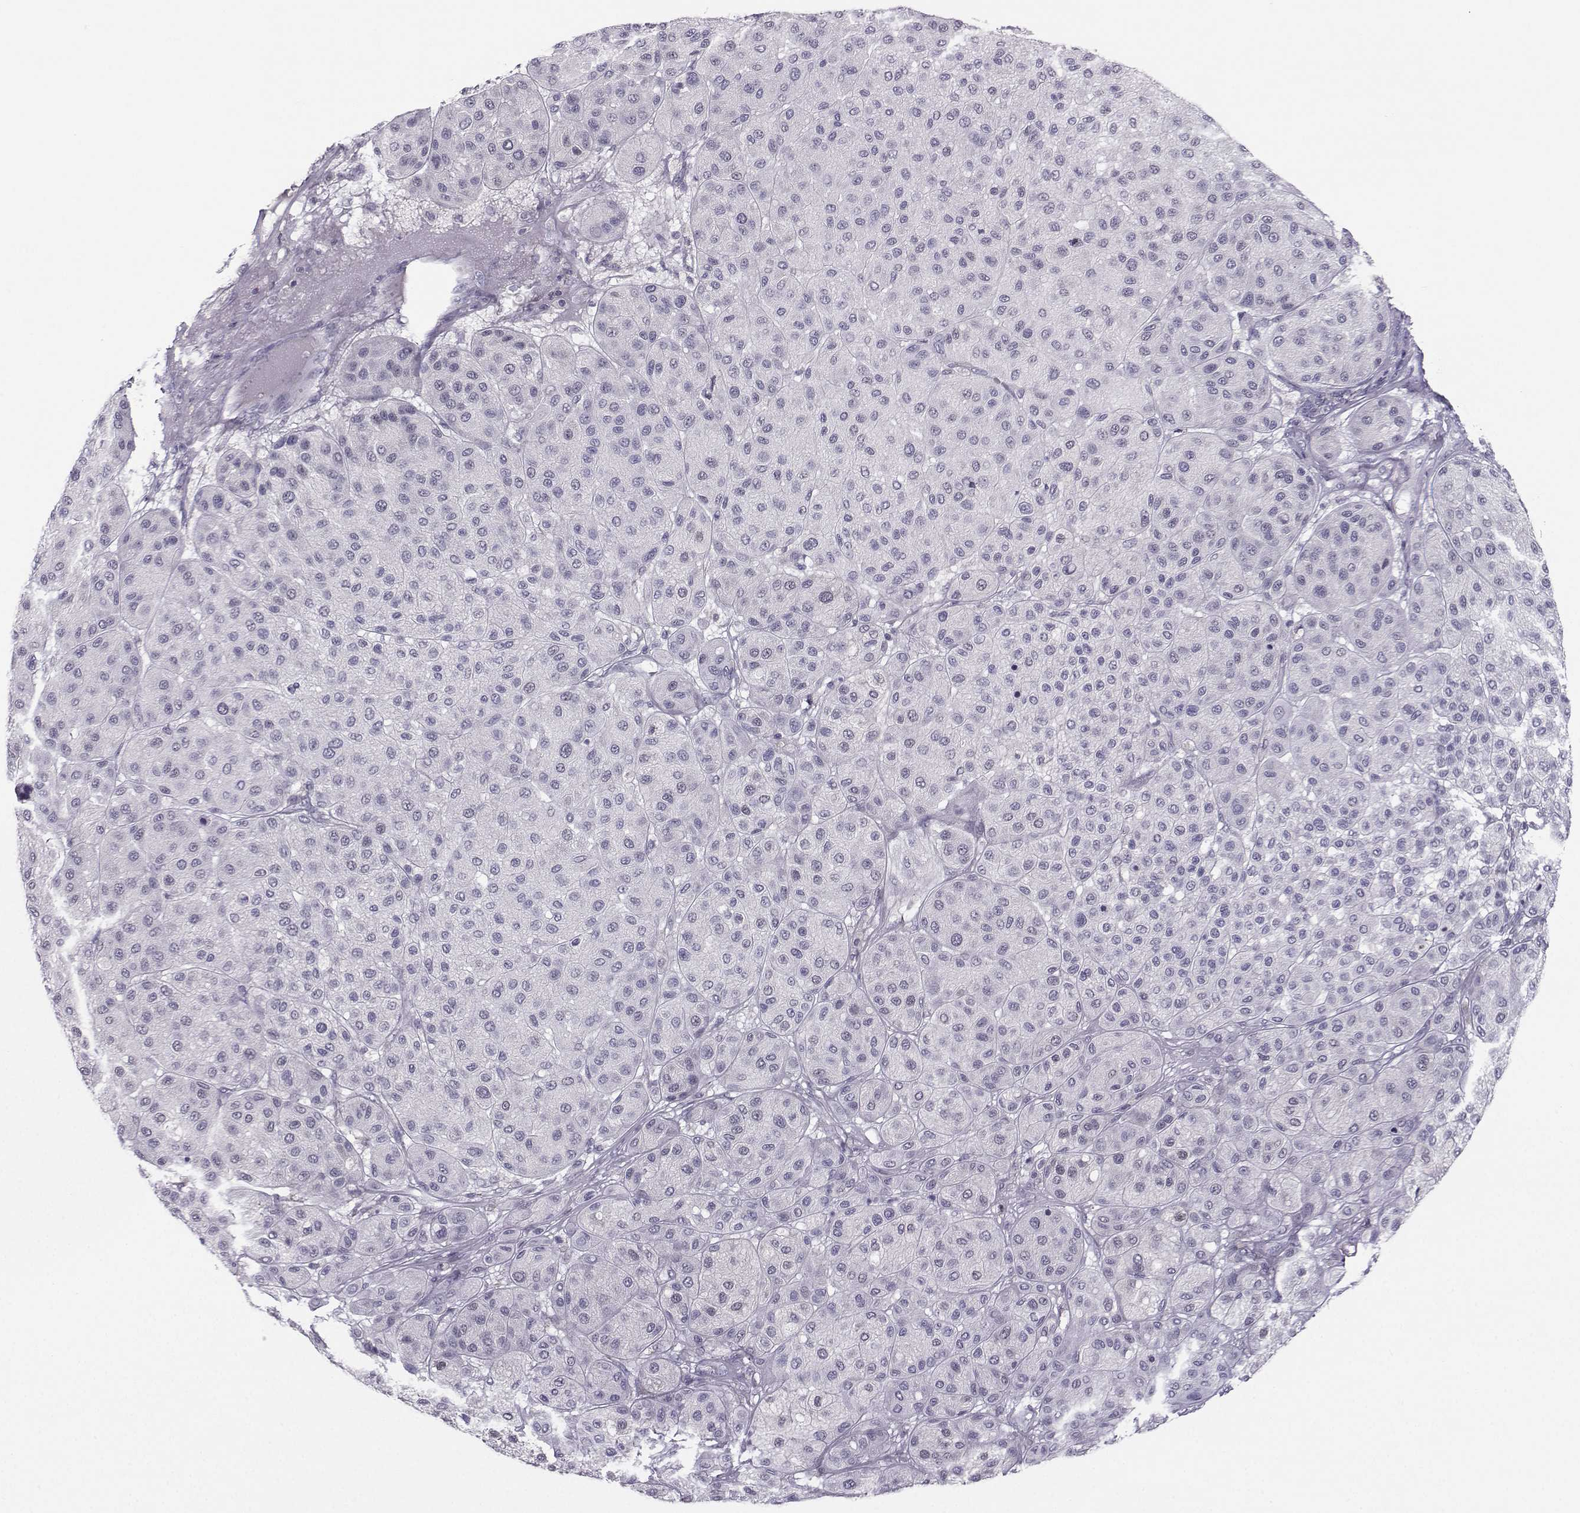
{"staining": {"intensity": "negative", "quantity": "none", "location": "none"}, "tissue": "melanoma", "cell_type": "Tumor cells", "image_type": "cancer", "snomed": [{"axis": "morphology", "description": "Malignant melanoma, Metastatic site"}, {"axis": "topography", "description": "Smooth muscle"}], "caption": "Protein analysis of malignant melanoma (metastatic site) reveals no significant positivity in tumor cells.", "gene": "LHX1", "patient": {"sex": "male", "age": 41}}